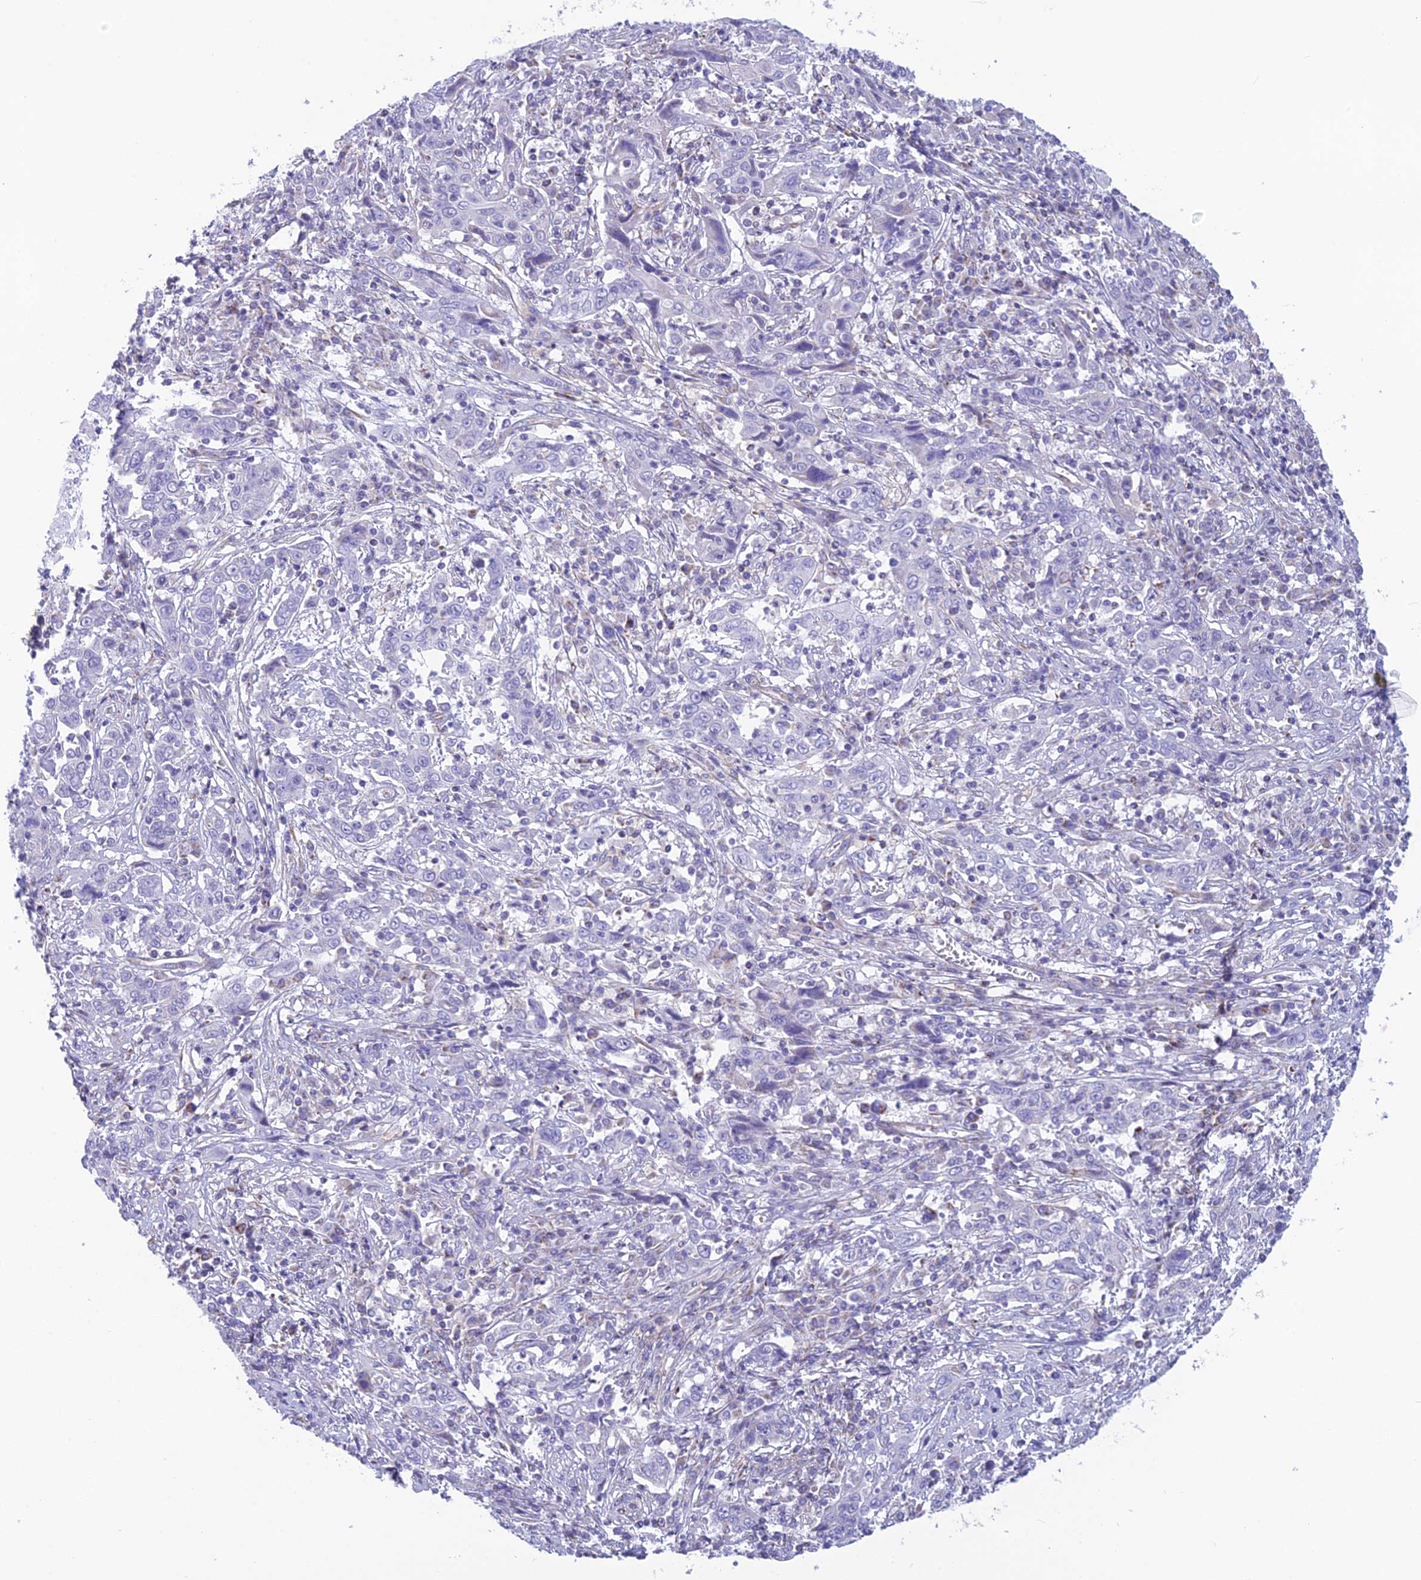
{"staining": {"intensity": "negative", "quantity": "none", "location": "none"}, "tissue": "cervical cancer", "cell_type": "Tumor cells", "image_type": "cancer", "snomed": [{"axis": "morphology", "description": "Squamous cell carcinoma, NOS"}, {"axis": "topography", "description": "Cervix"}], "caption": "DAB immunohistochemical staining of human cervical cancer (squamous cell carcinoma) demonstrates no significant positivity in tumor cells.", "gene": "POMGNT1", "patient": {"sex": "female", "age": 46}}